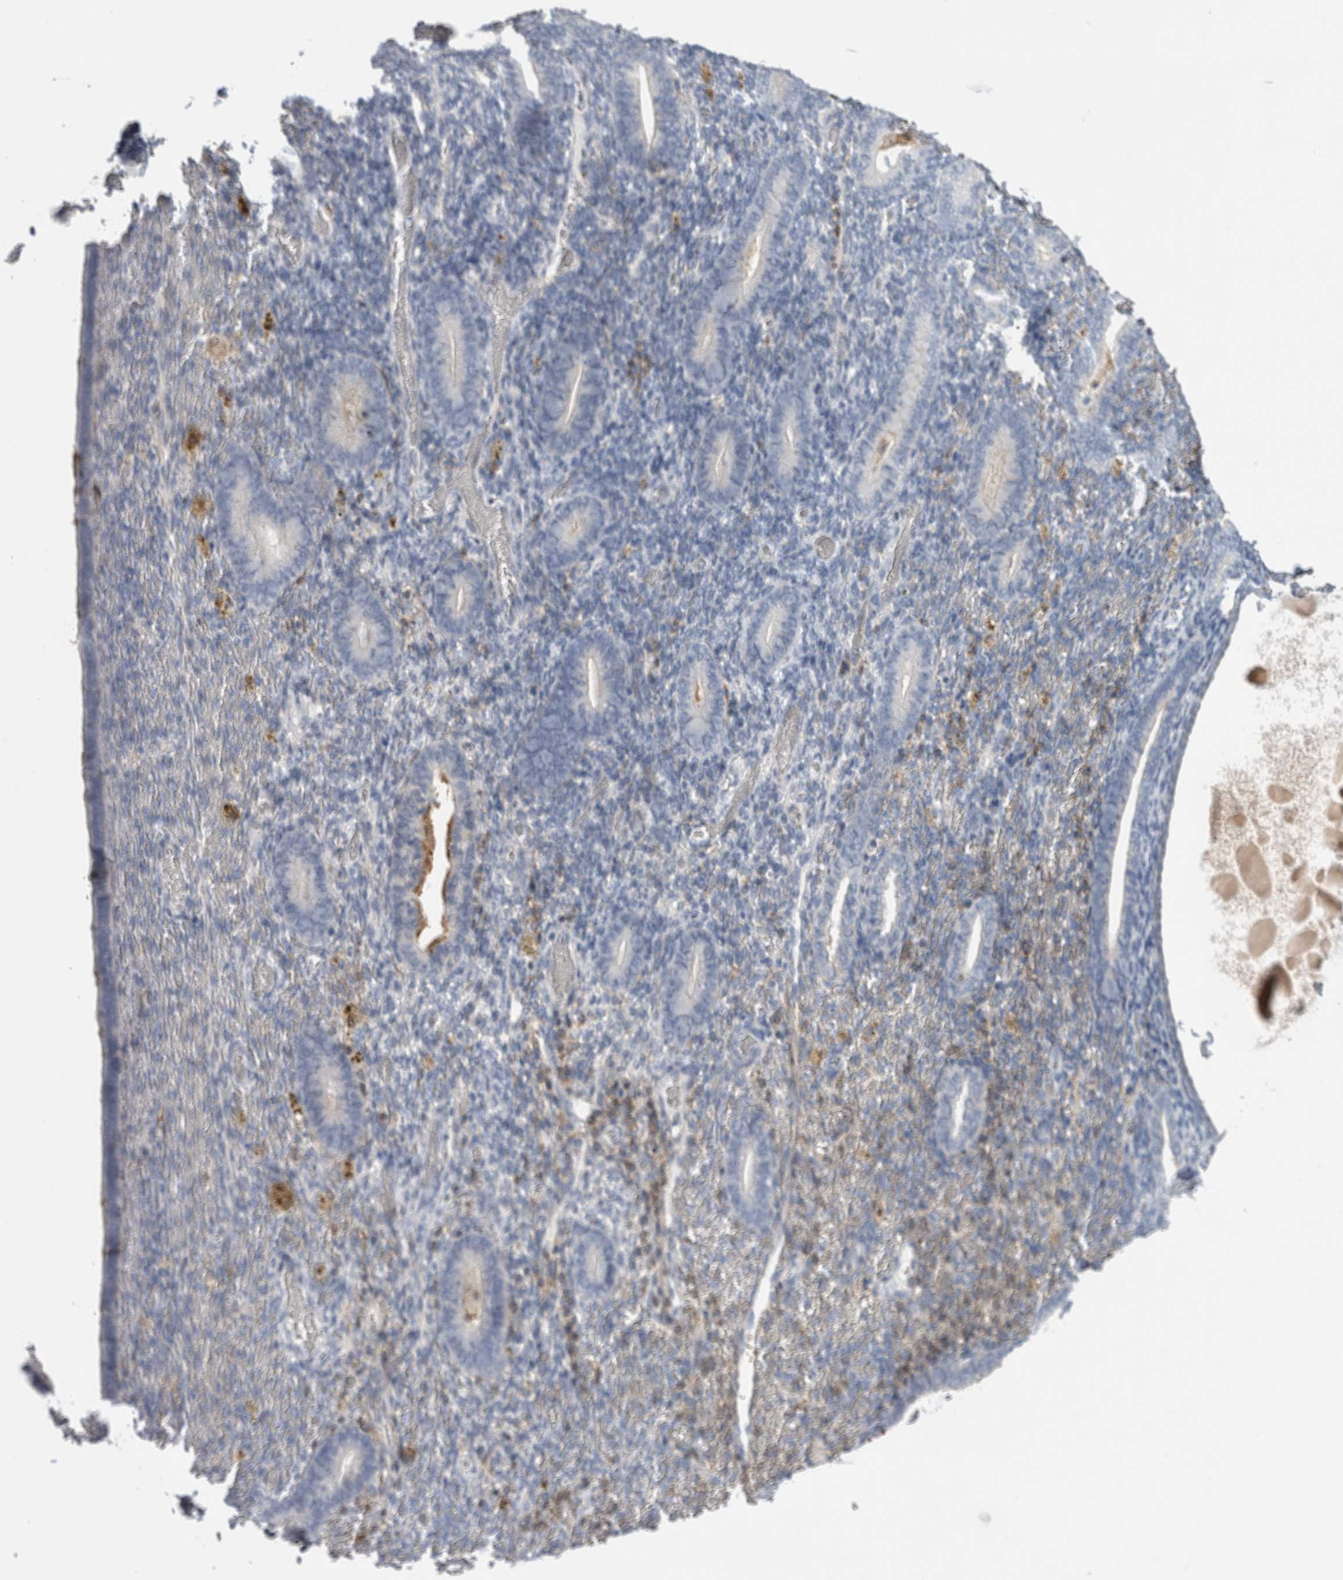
{"staining": {"intensity": "moderate", "quantity": "25%-75%", "location": "cytoplasmic/membranous"}, "tissue": "endometrium", "cell_type": "Cells in endometrial stroma", "image_type": "normal", "snomed": [{"axis": "morphology", "description": "Normal tissue, NOS"}, {"axis": "topography", "description": "Endometrium"}], "caption": "About 25%-75% of cells in endometrial stroma in normal human endometrium display moderate cytoplasmic/membranous protein positivity as visualized by brown immunohistochemical staining.", "gene": "DNAJC24", "patient": {"sex": "female", "age": 51}}